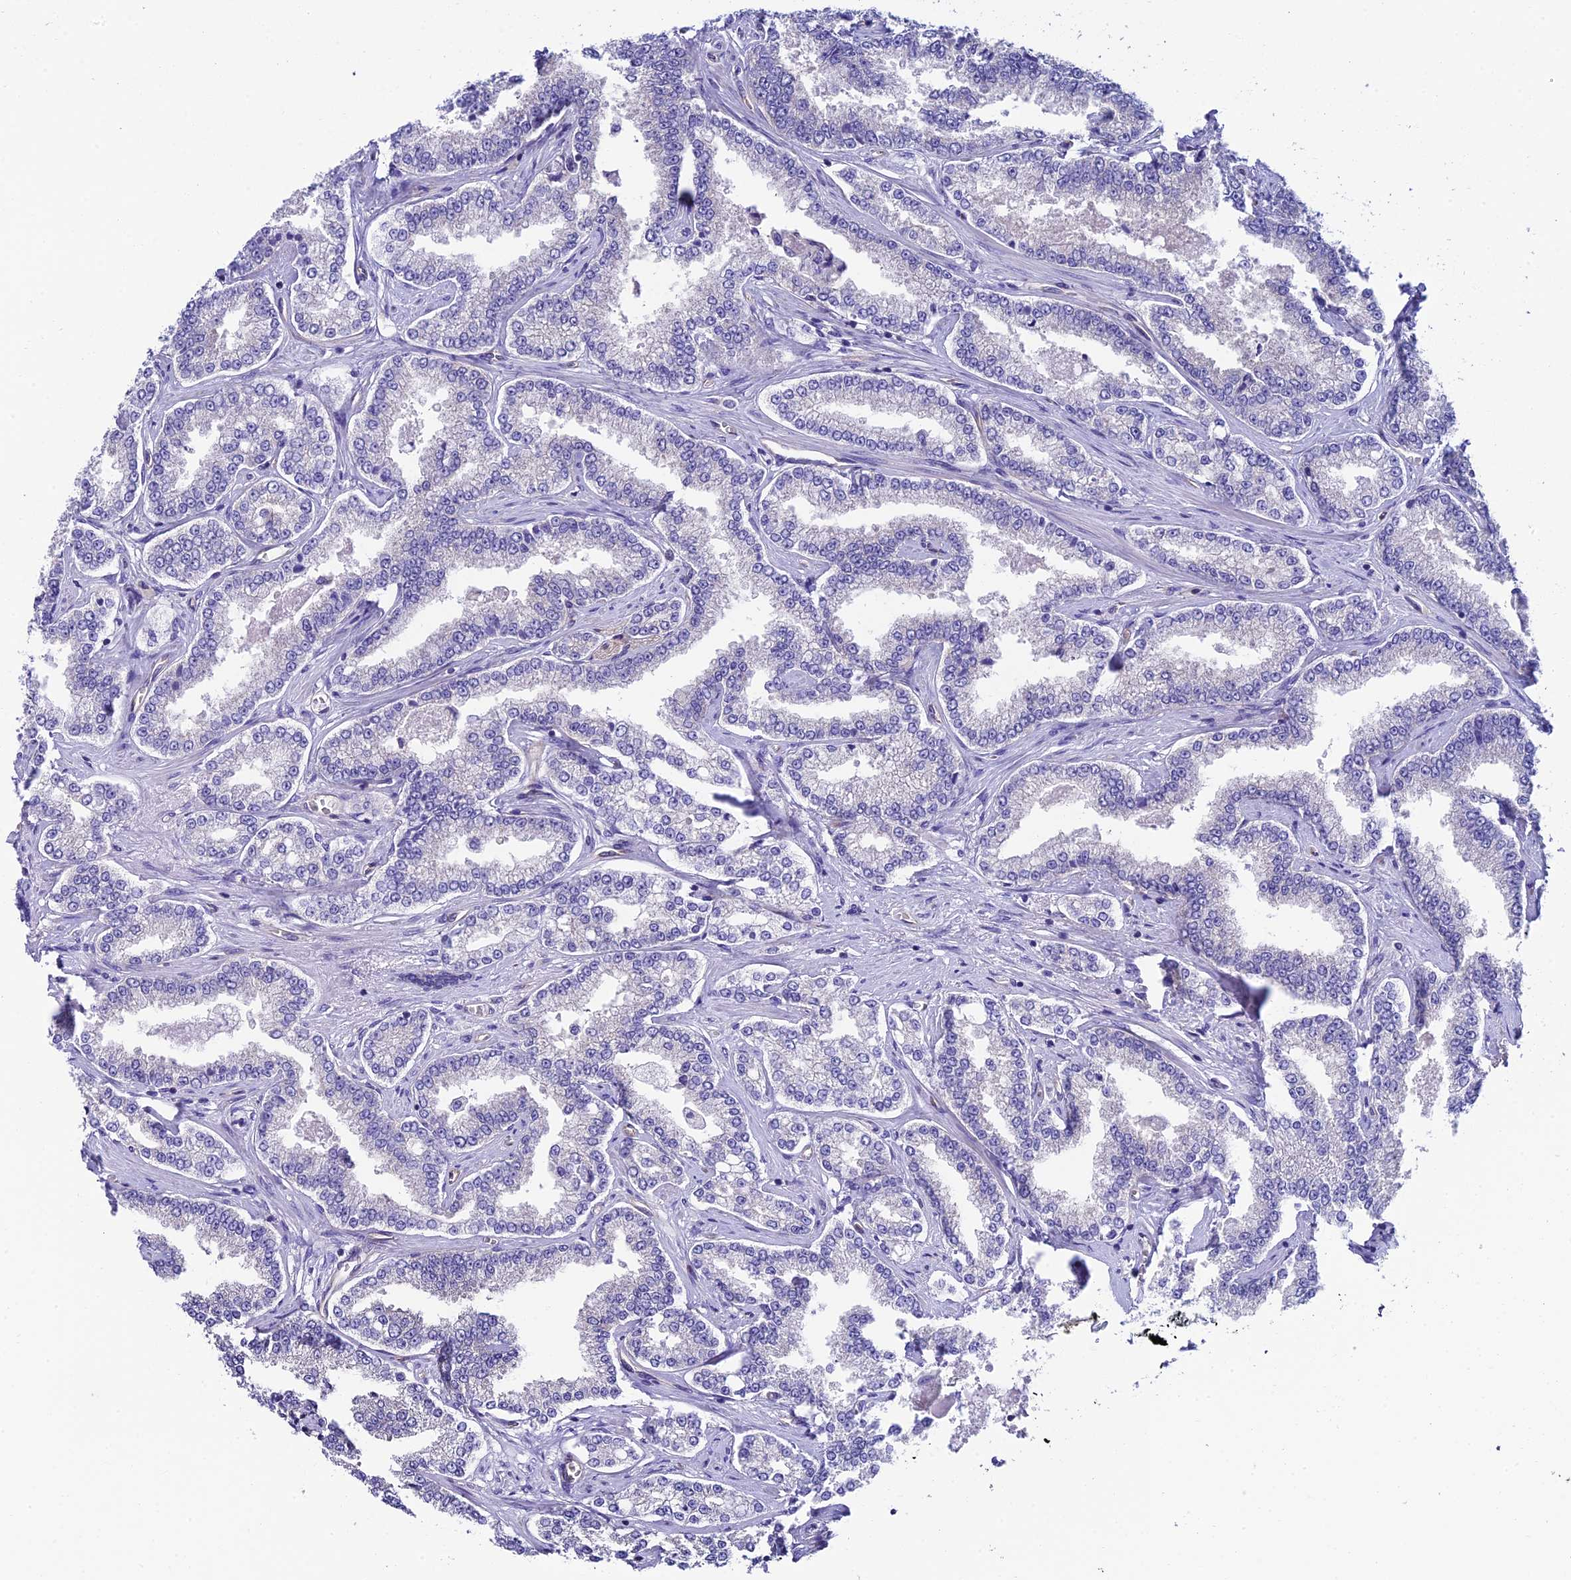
{"staining": {"intensity": "negative", "quantity": "none", "location": "none"}, "tissue": "prostate cancer", "cell_type": "Tumor cells", "image_type": "cancer", "snomed": [{"axis": "morphology", "description": "Normal tissue, NOS"}, {"axis": "morphology", "description": "Adenocarcinoma, High grade"}, {"axis": "topography", "description": "Prostate"}], "caption": "Immunohistochemistry (IHC) image of prostate cancer stained for a protein (brown), which reveals no staining in tumor cells.", "gene": "PPFIA3", "patient": {"sex": "male", "age": 83}}